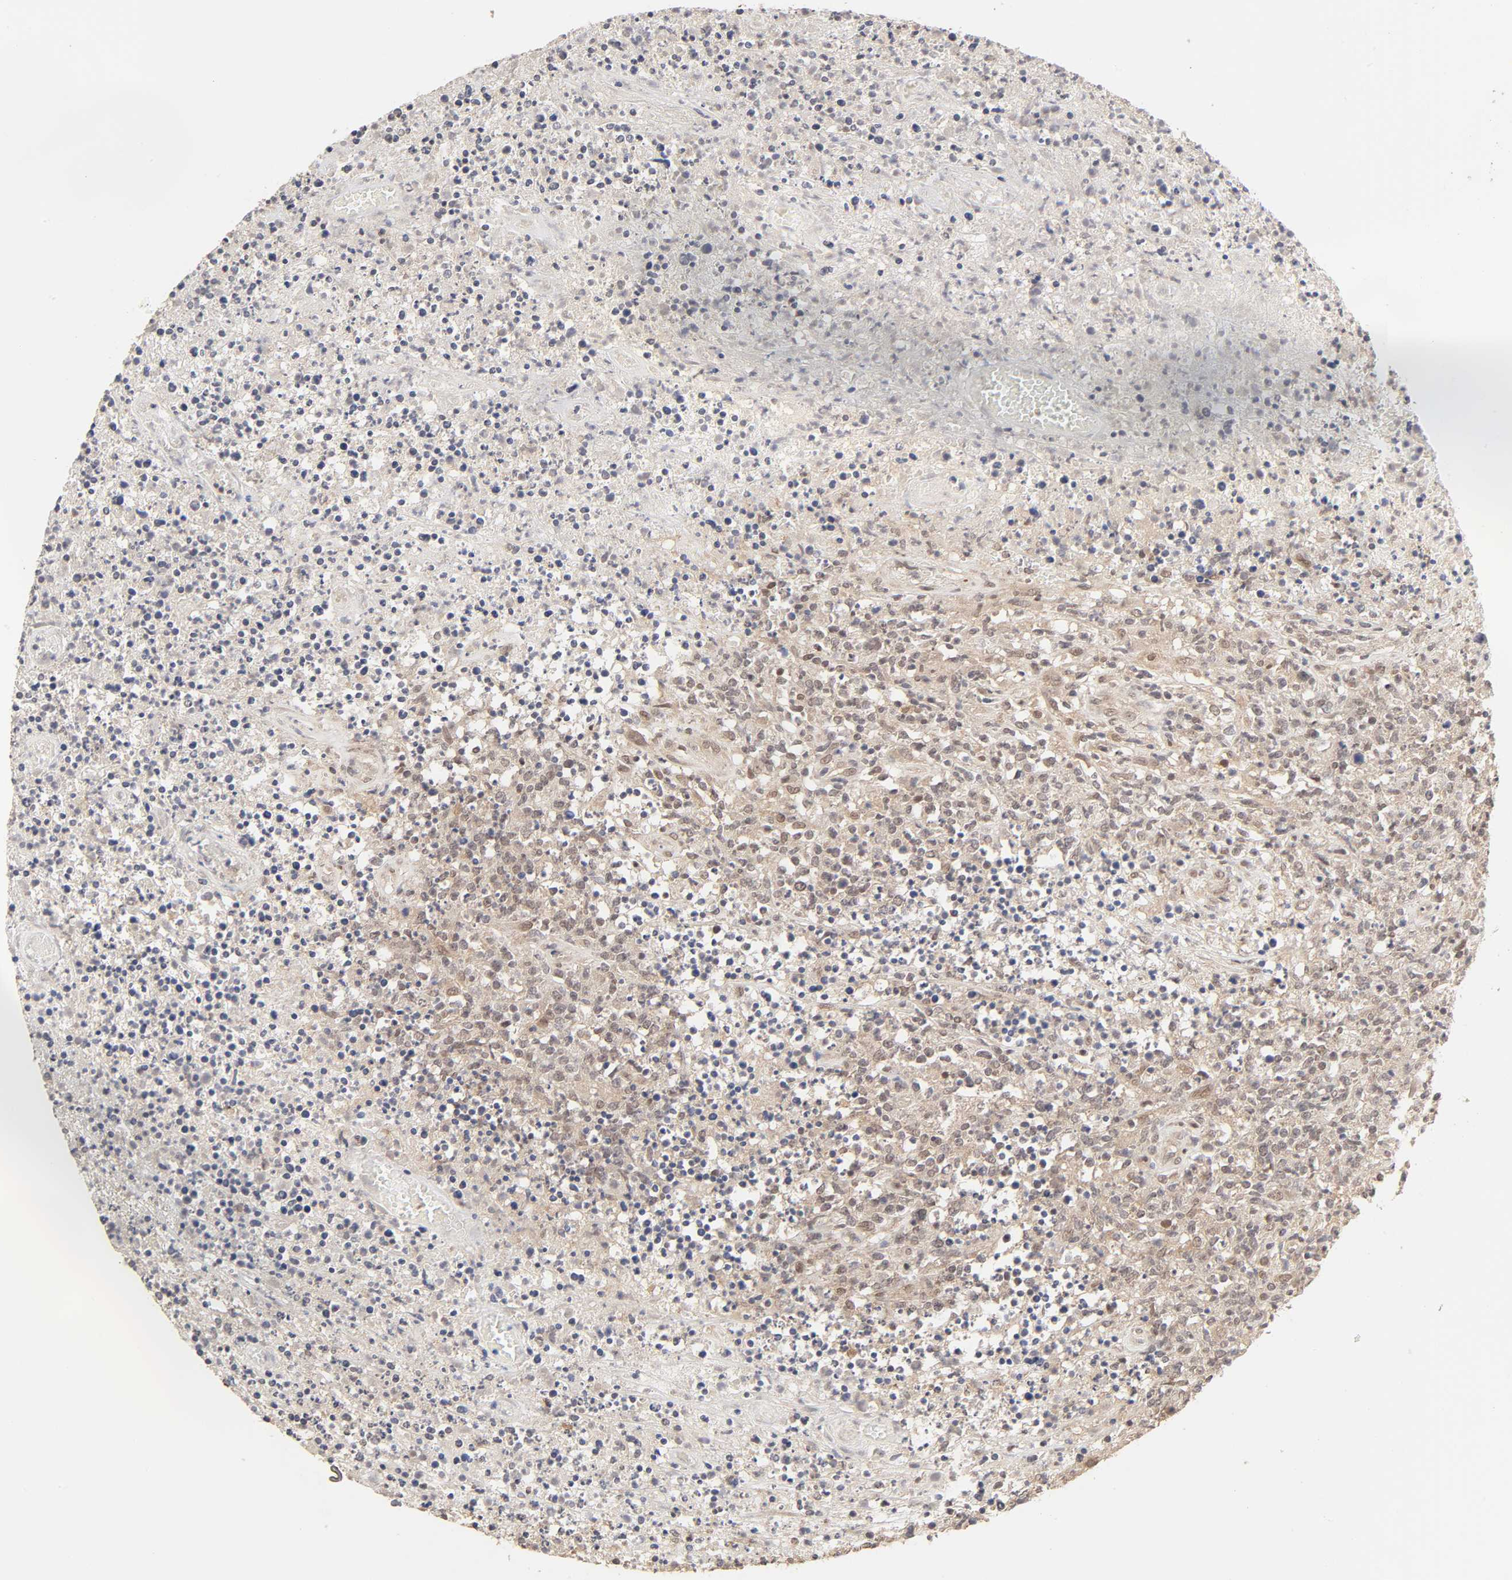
{"staining": {"intensity": "weak", "quantity": "25%-75%", "location": "cytoplasmic/membranous"}, "tissue": "lymphoma", "cell_type": "Tumor cells", "image_type": "cancer", "snomed": [{"axis": "morphology", "description": "Malignant lymphoma, non-Hodgkin's type, High grade"}, {"axis": "topography", "description": "Lymph node"}], "caption": "Tumor cells exhibit low levels of weak cytoplasmic/membranous expression in about 25%-75% of cells in high-grade malignant lymphoma, non-Hodgkin's type. (IHC, brightfield microscopy, high magnification).", "gene": "MAPK1", "patient": {"sex": "female", "age": 84}}